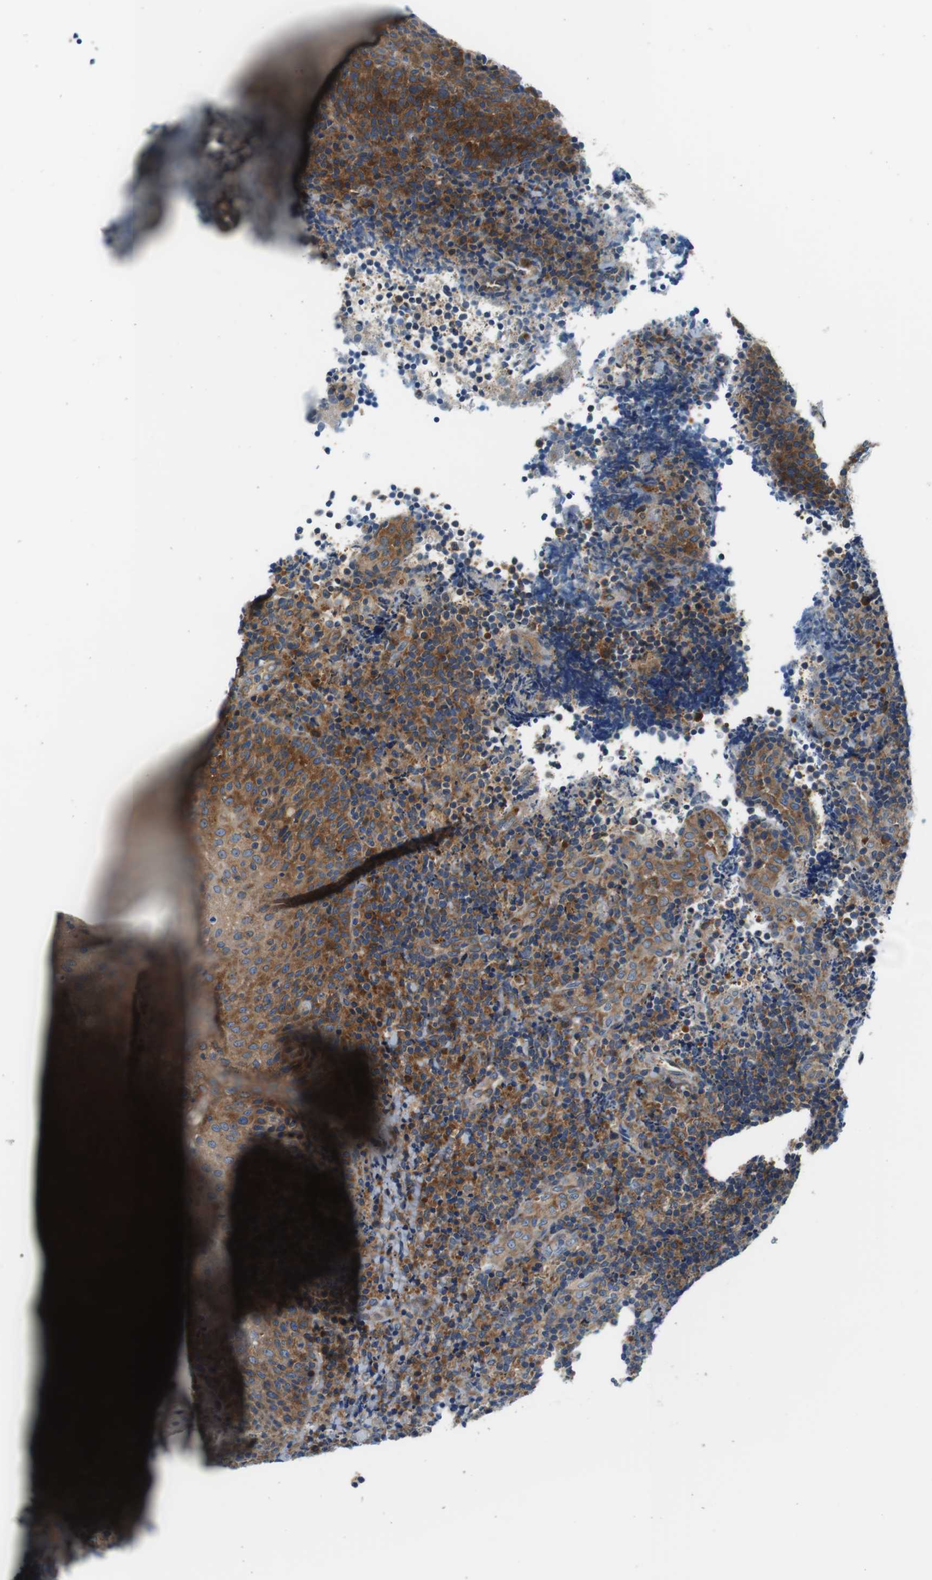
{"staining": {"intensity": "moderate", "quantity": ">75%", "location": "cytoplasmic/membranous"}, "tissue": "lymphoma", "cell_type": "Tumor cells", "image_type": "cancer", "snomed": [{"axis": "morphology", "description": "Malignant lymphoma, non-Hodgkin's type, High grade"}, {"axis": "topography", "description": "Tonsil"}], "caption": "Lymphoma was stained to show a protein in brown. There is medium levels of moderate cytoplasmic/membranous staining in about >75% of tumor cells.", "gene": "EIF2B5", "patient": {"sex": "female", "age": 36}}